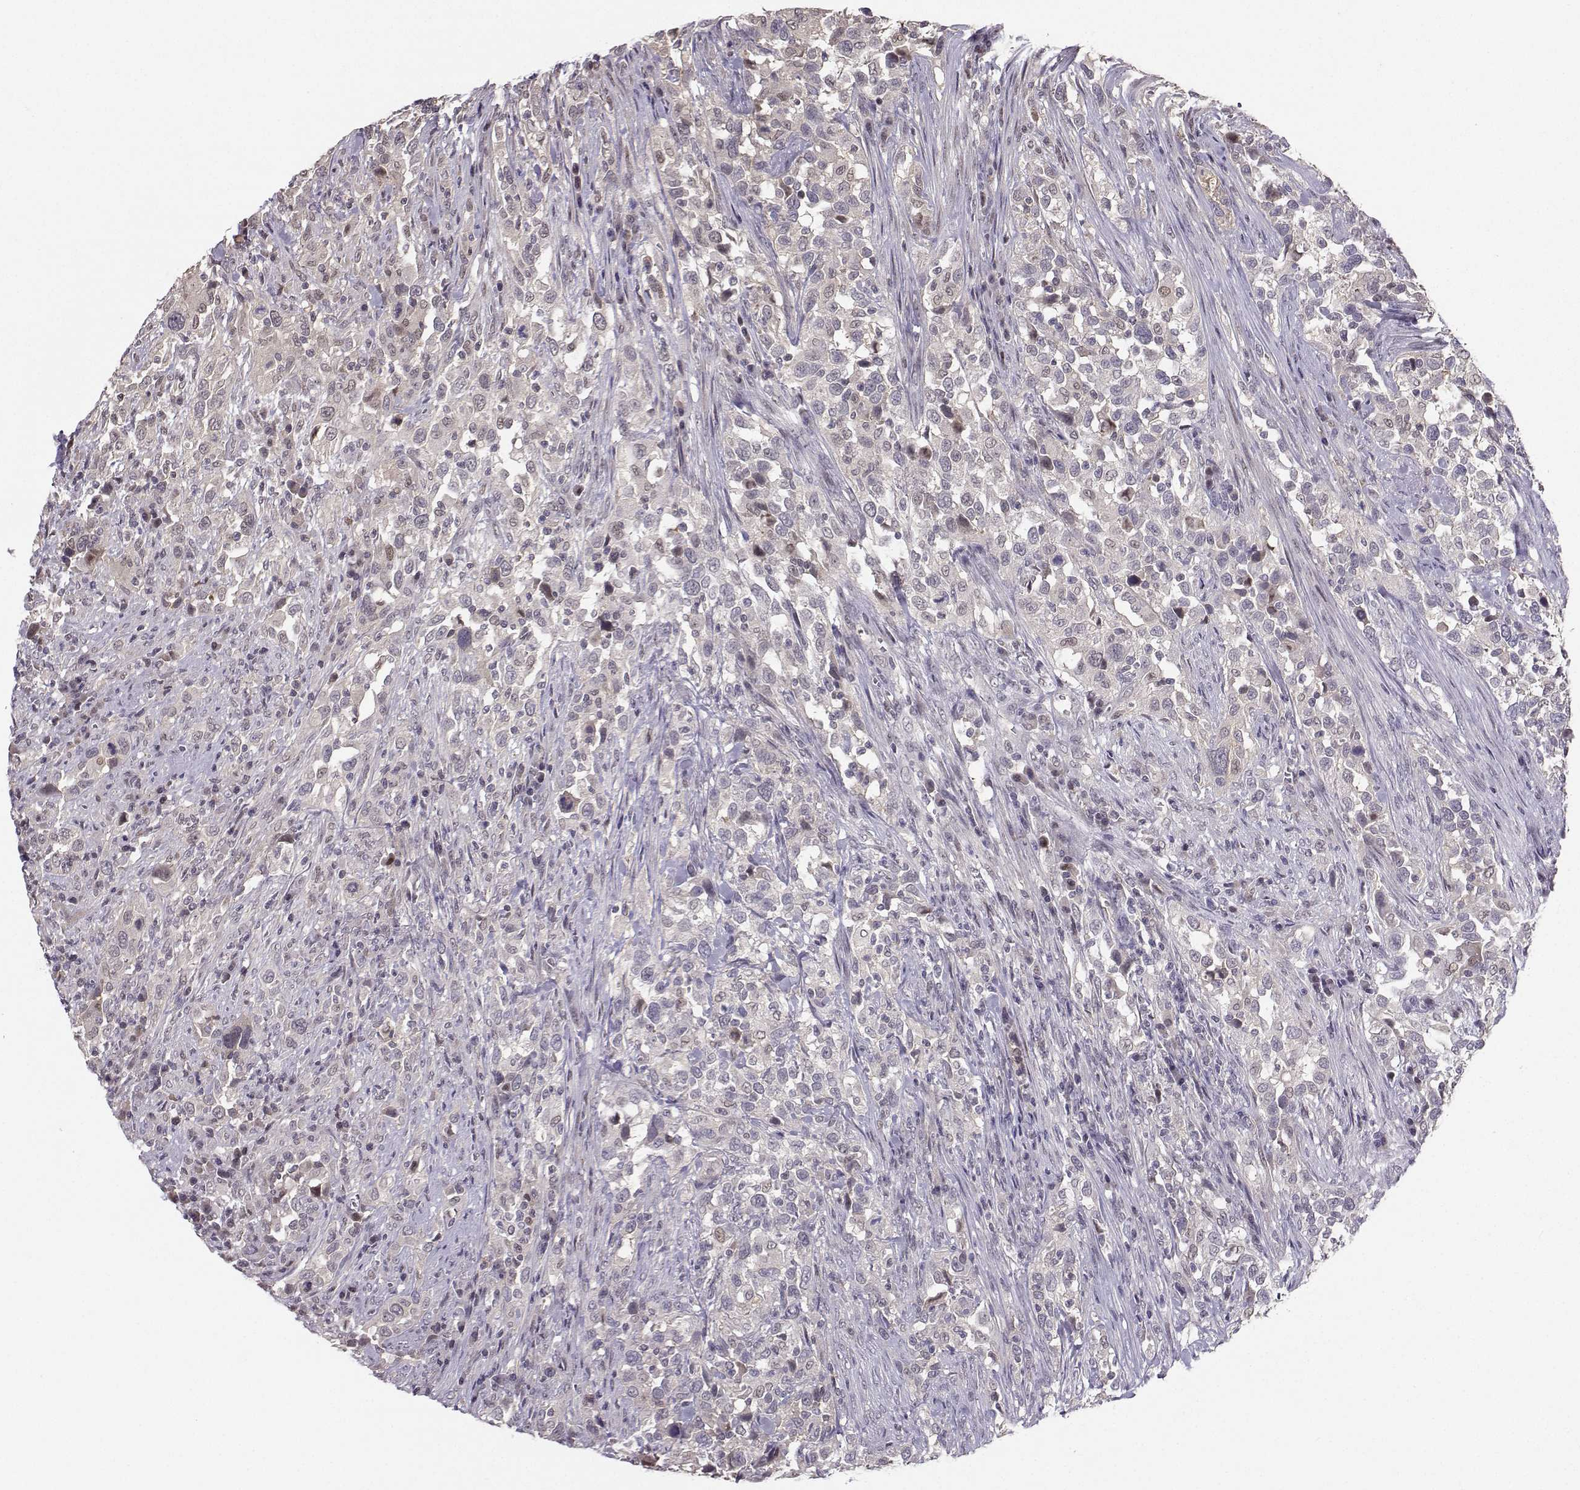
{"staining": {"intensity": "negative", "quantity": "none", "location": "none"}, "tissue": "urothelial cancer", "cell_type": "Tumor cells", "image_type": "cancer", "snomed": [{"axis": "morphology", "description": "Urothelial carcinoma, NOS"}, {"axis": "morphology", "description": "Urothelial carcinoma, High grade"}, {"axis": "topography", "description": "Urinary bladder"}], "caption": "This is an IHC histopathology image of human urothelial cancer. There is no expression in tumor cells.", "gene": "PKP2", "patient": {"sex": "female", "age": 64}}